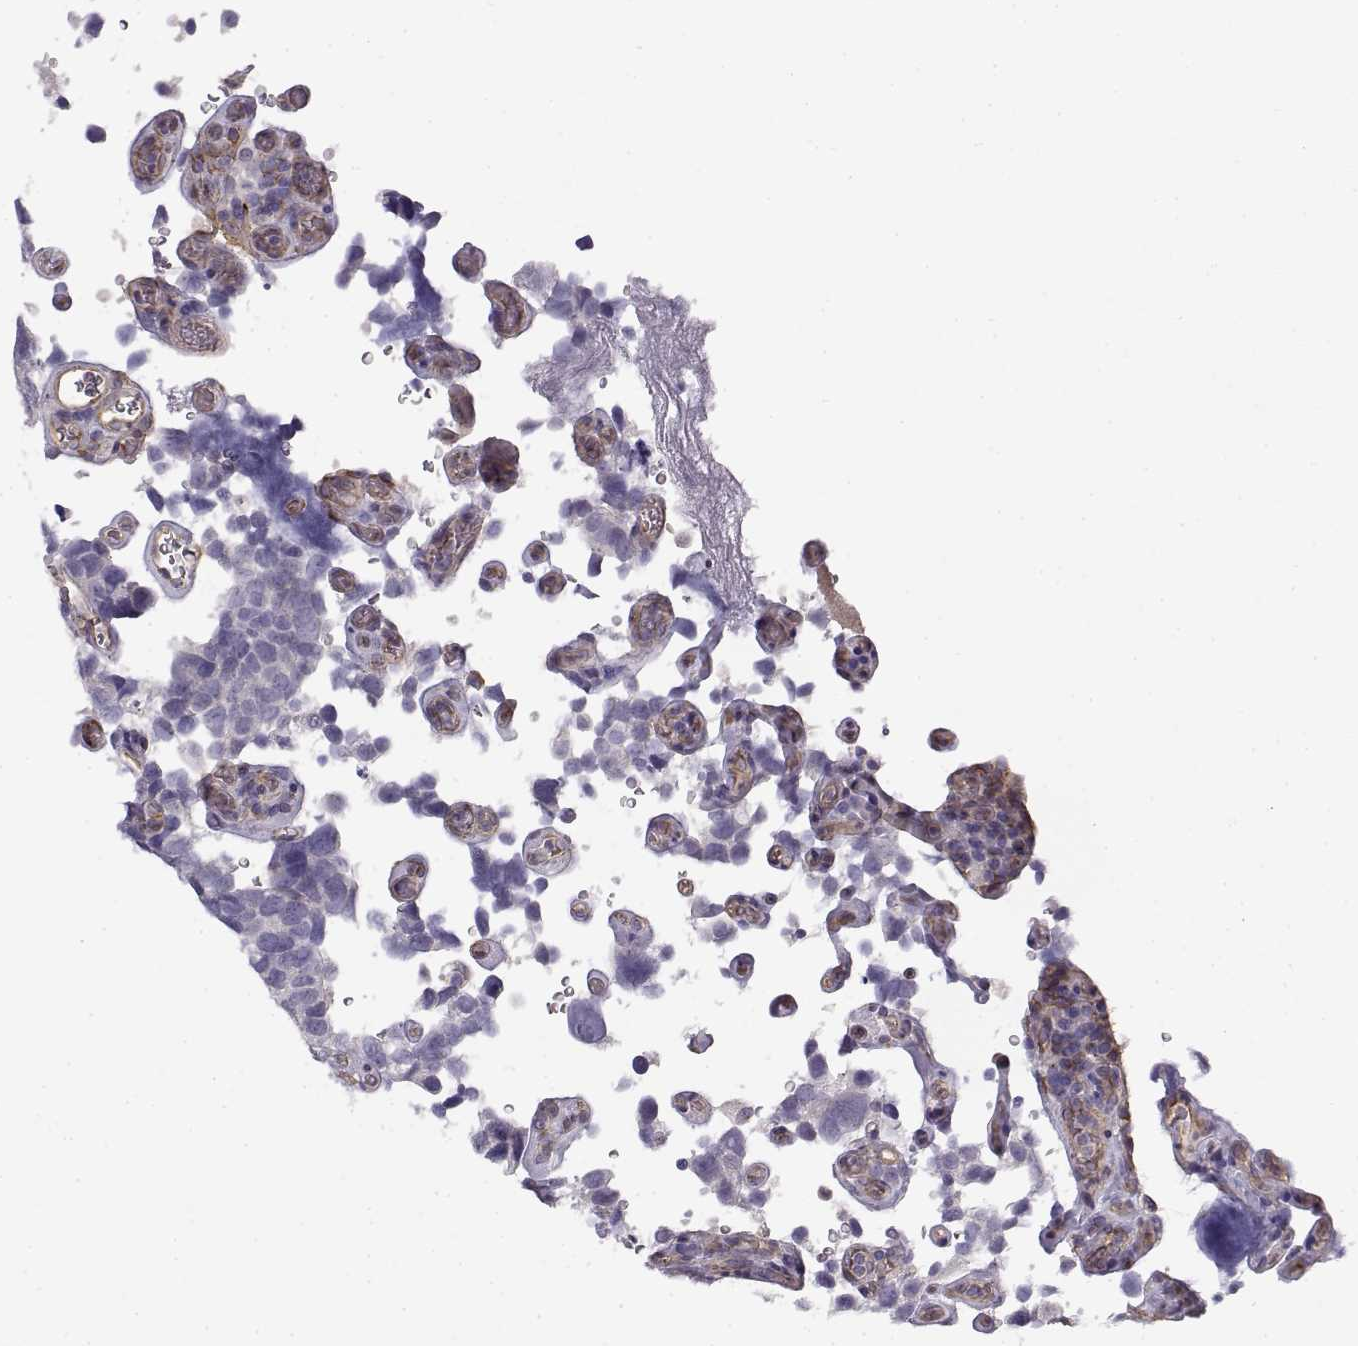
{"staining": {"intensity": "negative", "quantity": "none", "location": "none"}, "tissue": "urothelial cancer", "cell_type": "Tumor cells", "image_type": "cancer", "snomed": [{"axis": "morphology", "description": "Urothelial carcinoma, High grade"}, {"axis": "topography", "description": "Urinary bladder"}], "caption": "Tumor cells show no significant protein positivity in urothelial carcinoma (high-grade).", "gene": "MYO1A", "patient": {"sex": "female", "age": 58}}